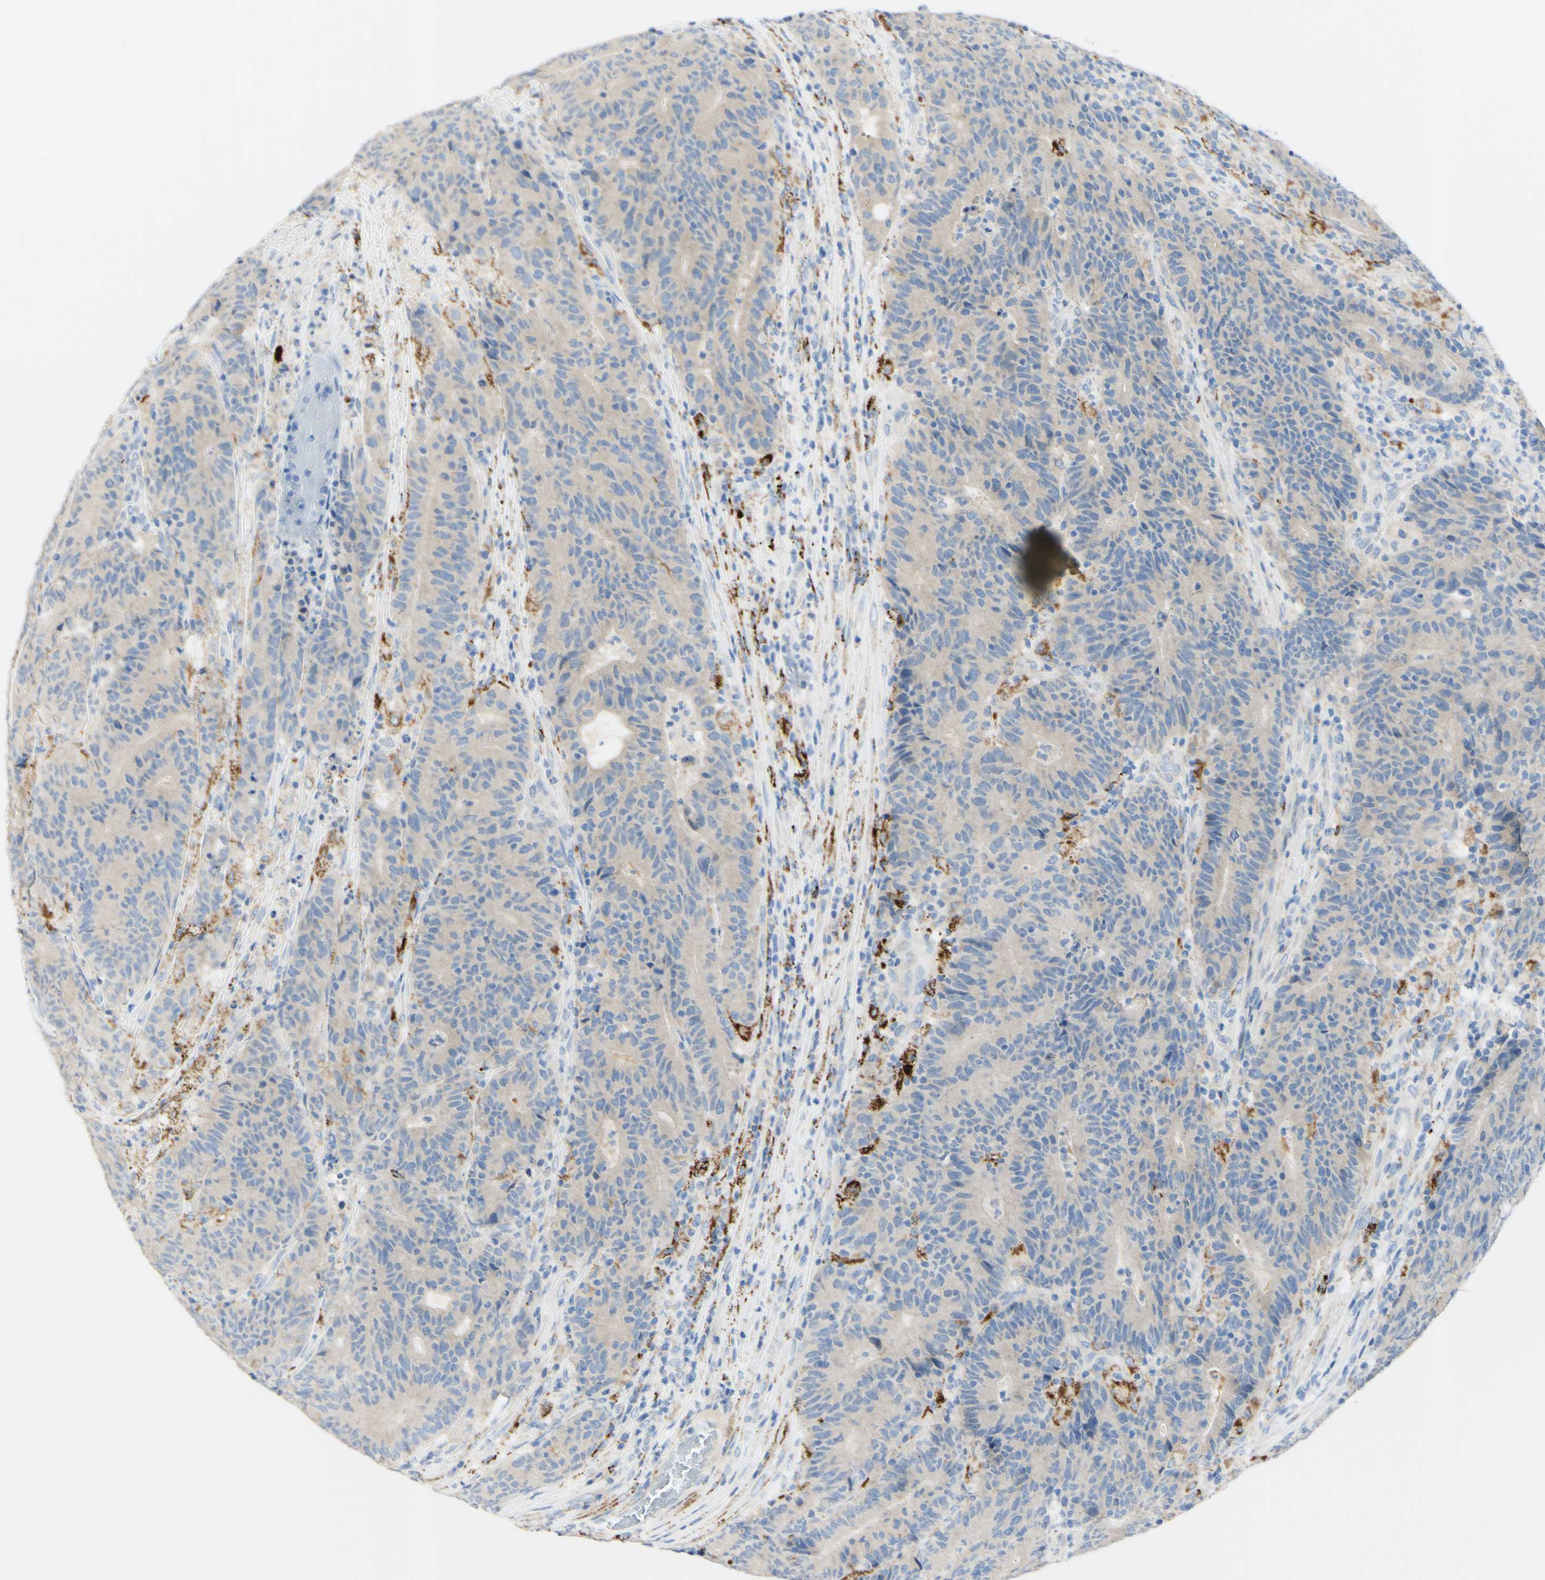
{"staining": {"intensity": "weak", "quantity": ">75%", "location": "cytoplasmic/membranous"}, "tissue": "colorectal cancer", "cell_type": "Tumor cells", "image_type": "cancer", "snomed": [{"axis": "morphology", "description": "Normal tissue, NOS"}, {"axis": "morphology", "description": "Adenocarcinoma, NOS"}, {"axis": "topography", "description": "Colon"}], "caption": "About >75% of tumor cells in colorectal cancer display weak cytoplasmic/membranous protein positivity as visualized by brown immunohistochemical staining.", "gene": "FGF4", "patient": {"sex": "female", "age": 75}}